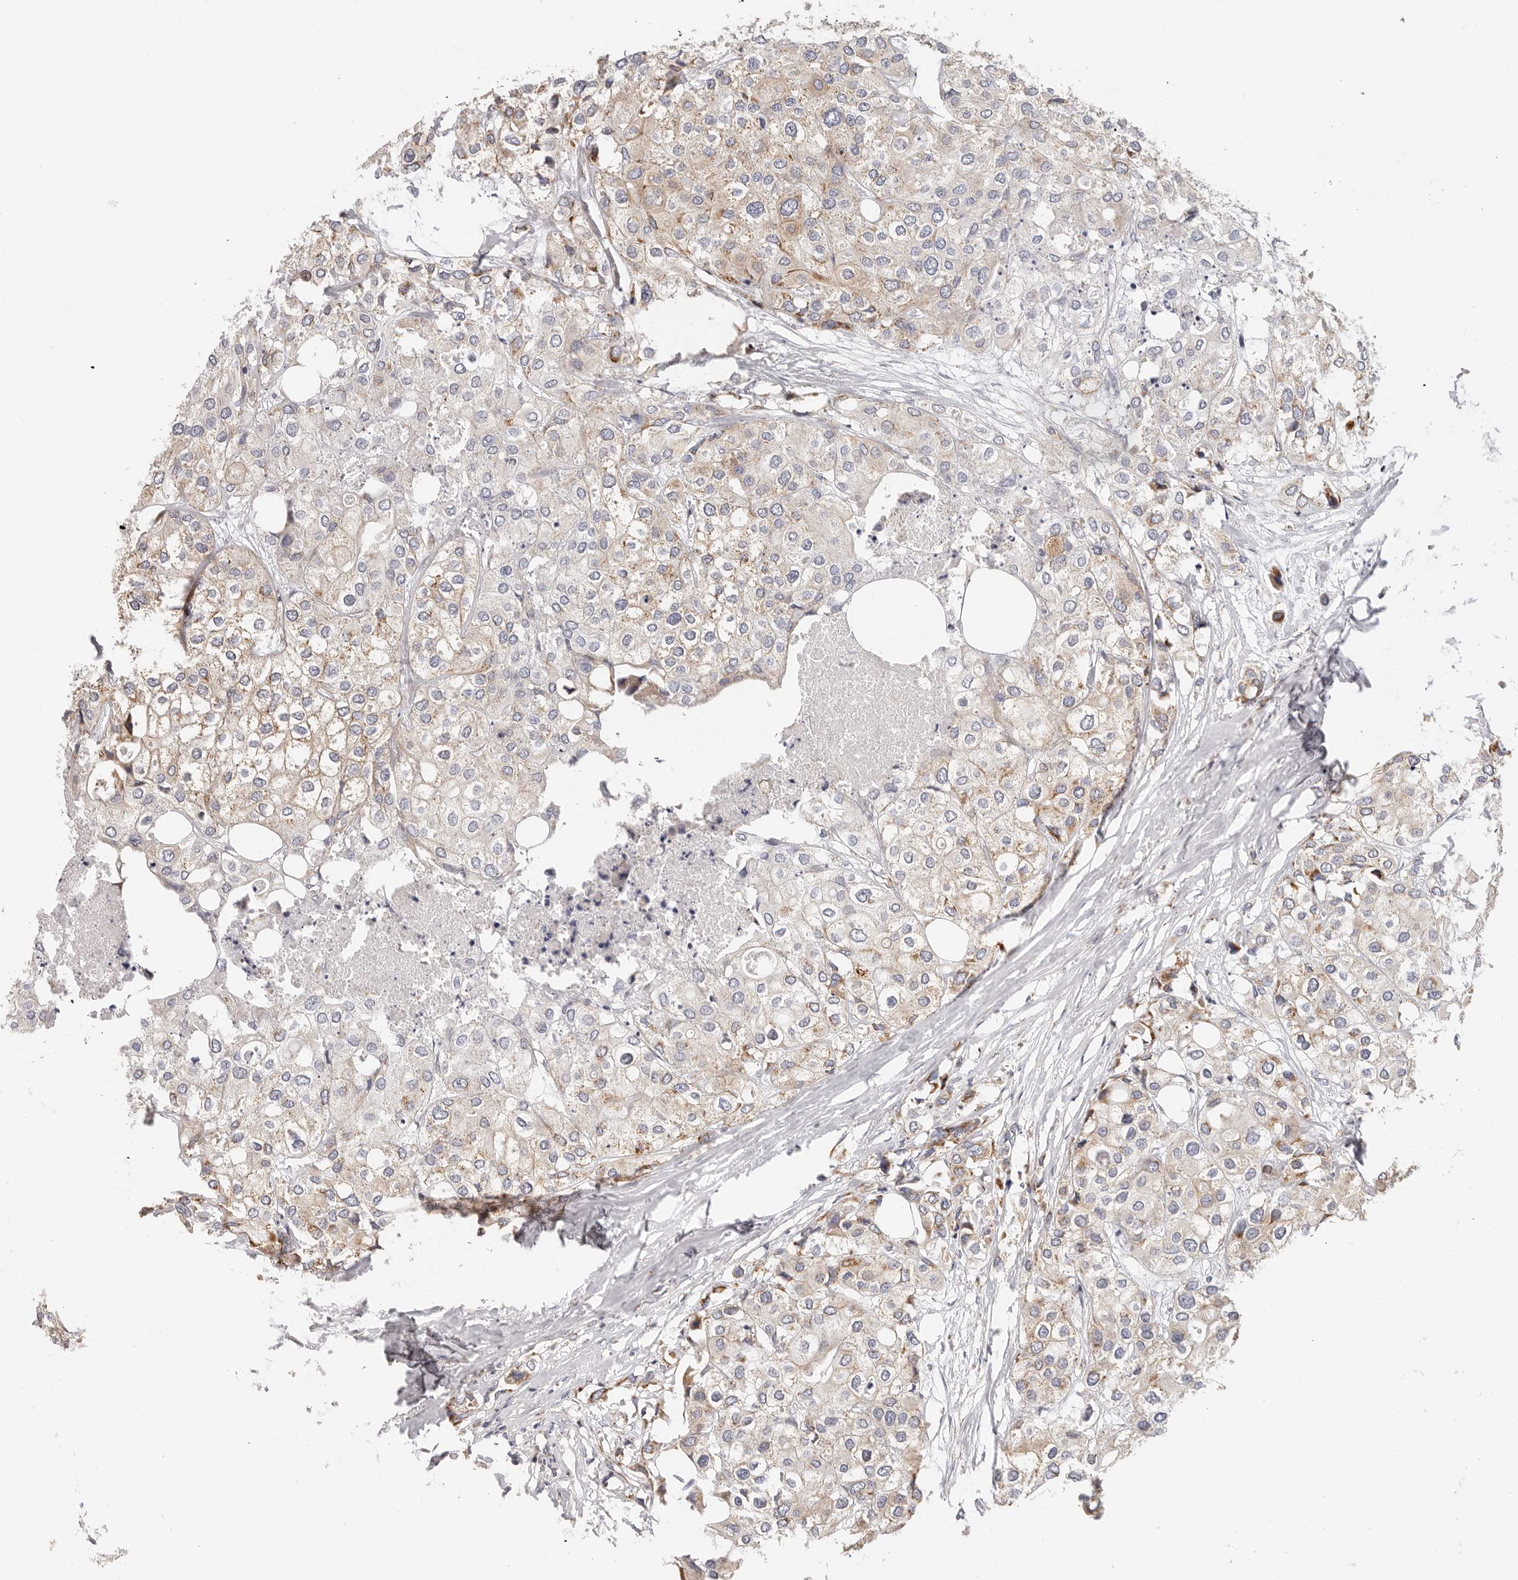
{"staining": {"intensity": "moderate", "quantity": "25%-75%", "location": "cytoplasmic/membranous"}, "tissue": "urothelial cancer", "cell_type": "Tumor cells", "image_type": "cancer", "snomed": [{"axis": "morphology", "description": "Urothelial carcinoma, High grade"}, {"axis": "topography", "description": "Urinary bladder"}], "caption": "This is a histology image of immunohistochemistry staining of high-grade urothelial carcinoma, which shows moderate staining in the cytoplasmic/membranous of tumor cells.", "gene": "AFDN", "patient": {"sex": "male", "age": 64}}